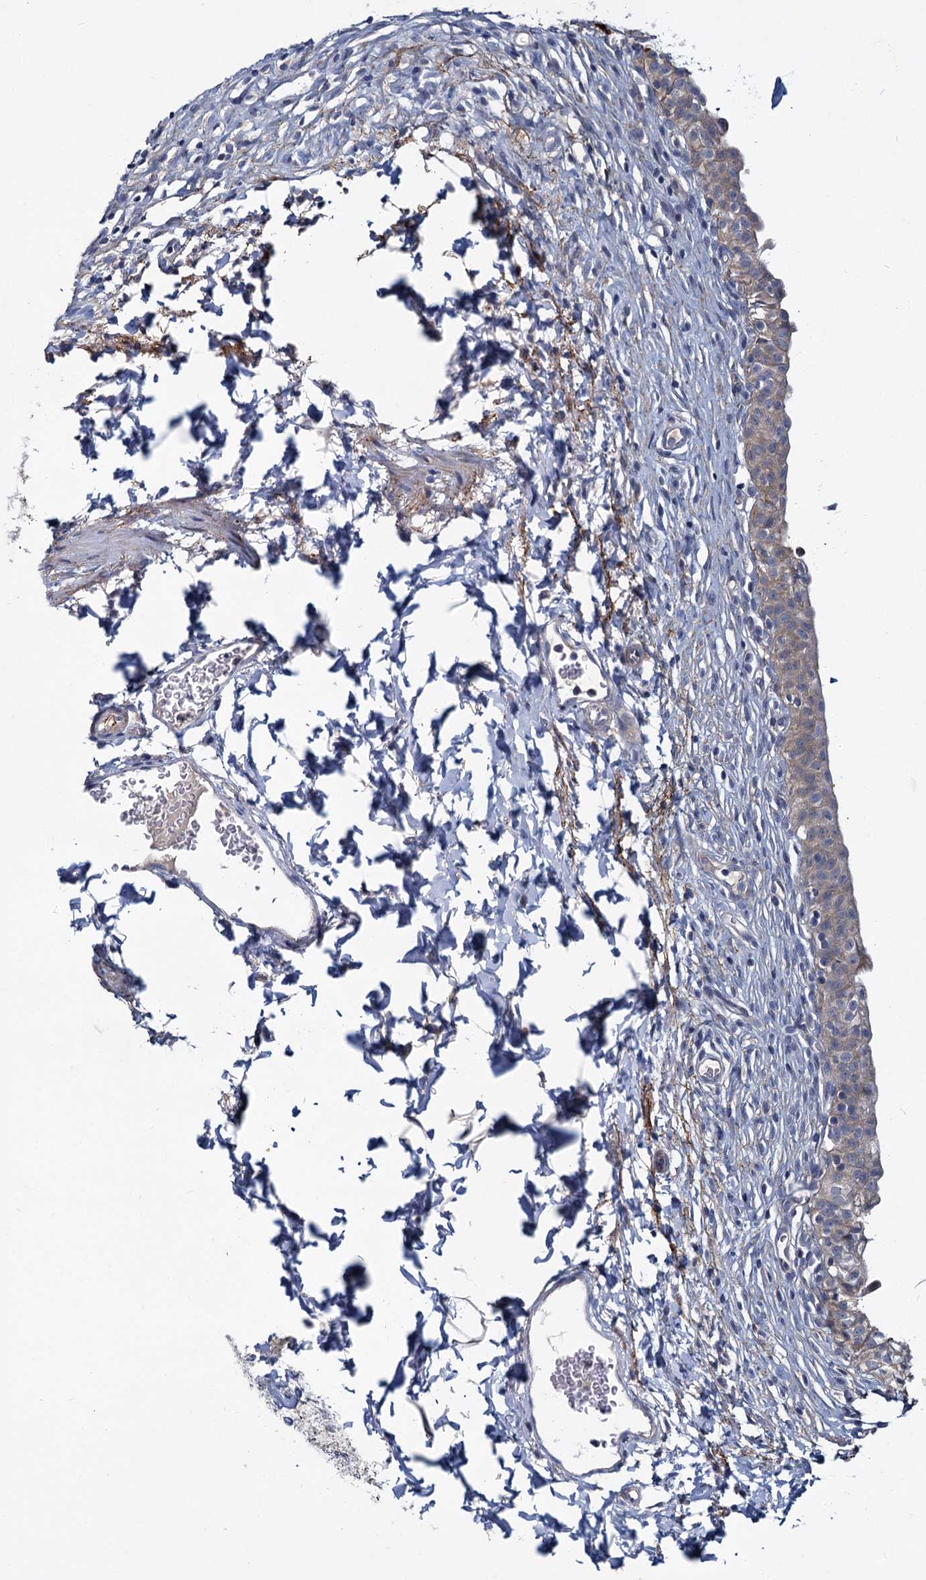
{"staining": {"intensity": "weak", "quantity": ">75%", "location": "cytoplasmic/membranous"}, "tissue": "urinary bladder", "cell_type": "Urothelial cells", "image_type": "normal", "snomed": [{"axis": "morphology", "description": "Normal tissue, NOS"}, {"axis": "topography", "description": "Urinary bladder"}], "caption": "Weak cytoplasmic/membranous expression is identified in approximately >75% of urothelial cells in normal urinary bladder. The protein of interest is stained brown, and the nuclei are stained in blue (DAB (3,3'-diaminobenzidine) IHC with brightfield microscopy, high magnification).", "gene": "DCUN1D2", "patient": {"sex": "male", "age": 55}}